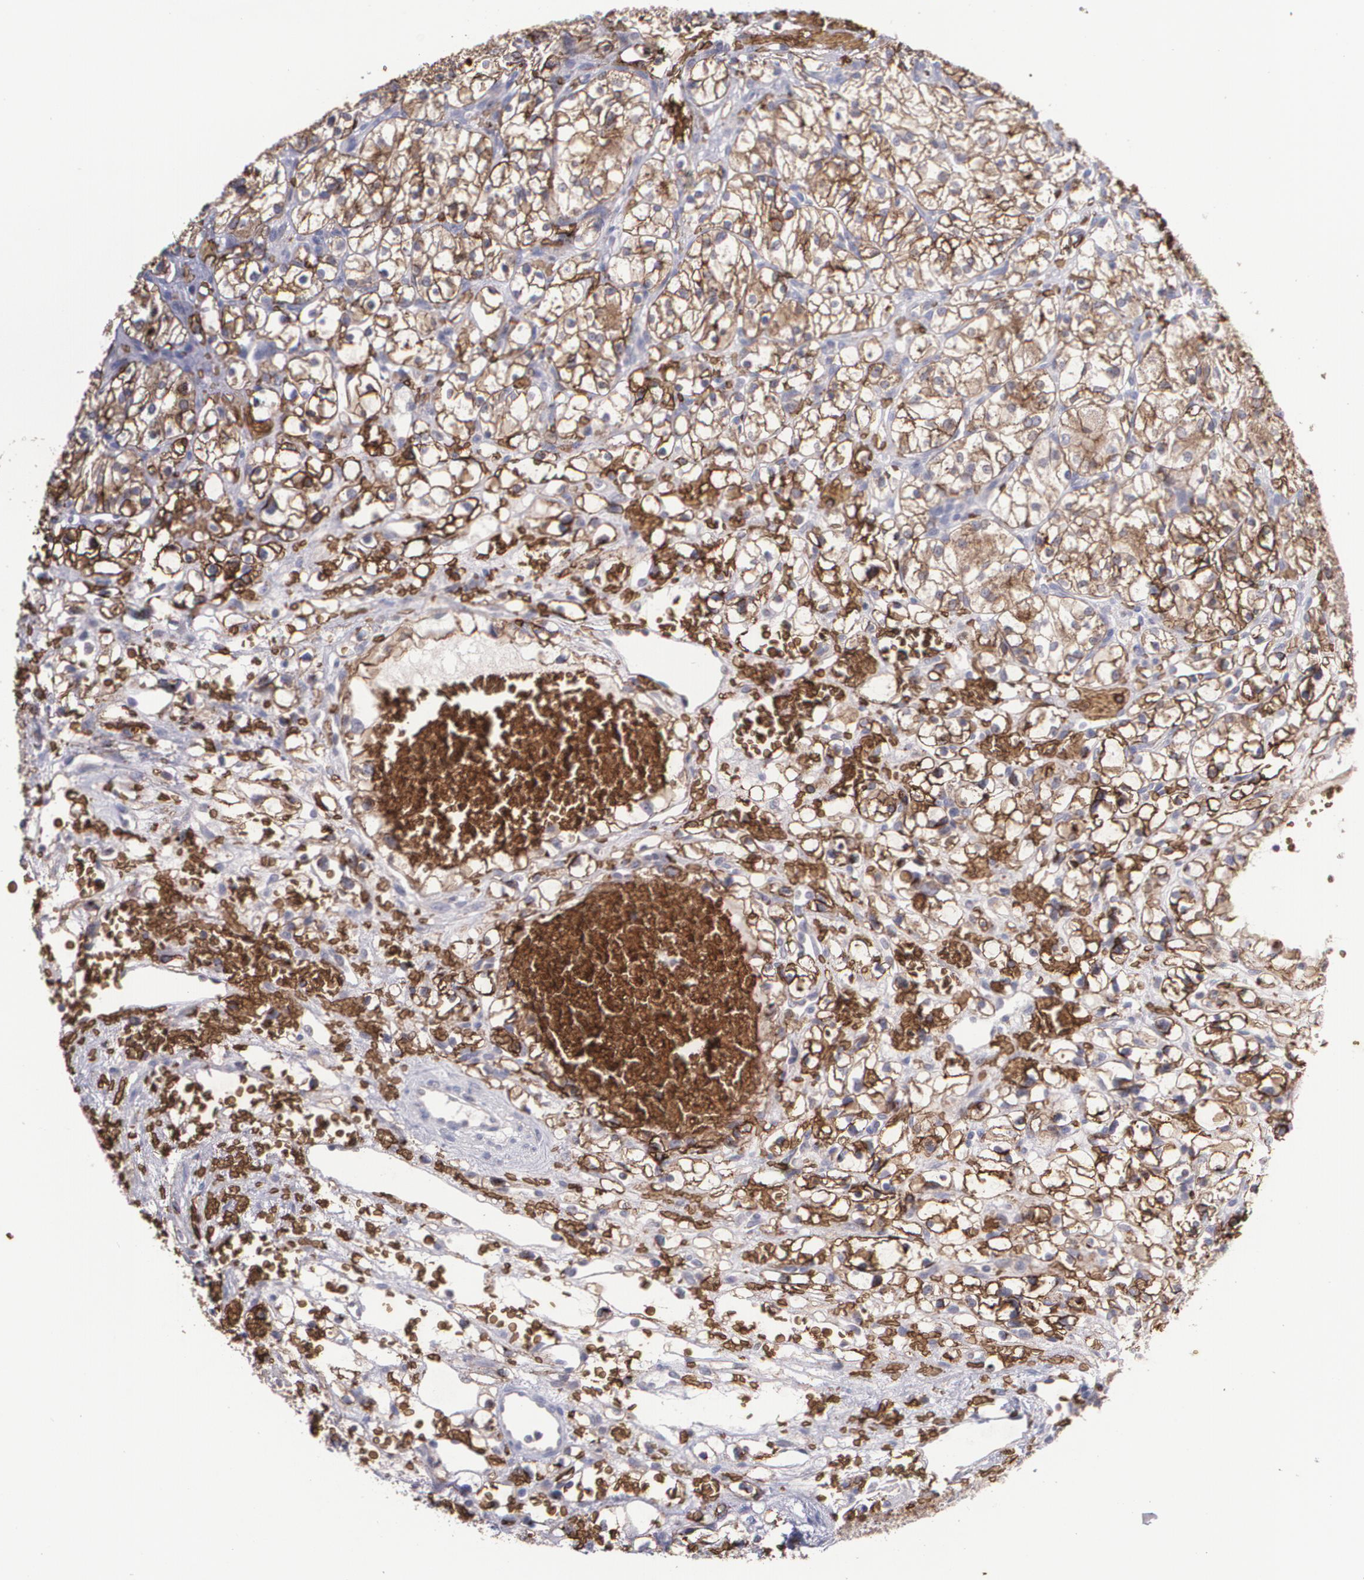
{"staining": {"intensity": "strong", "quantity": ">75%", "location": "cytoplasmic/membranous"}, "tissue": "renal cancer", "cell_type": "Tumor cells", "image_type": "cancer", "snomed": [{"axis": "morphology", "description": "Adenocarcinoma, NOS"}, {"axis": "topography", "description": "Kidney"}], "caption": "Renal cancer stained with a brown dye displays strong cytoplasmic/membranous positive expression in about >75% of tumor cells.", "gene": "SLC2A1", "patient": {"sex": "female", "age": 60}}